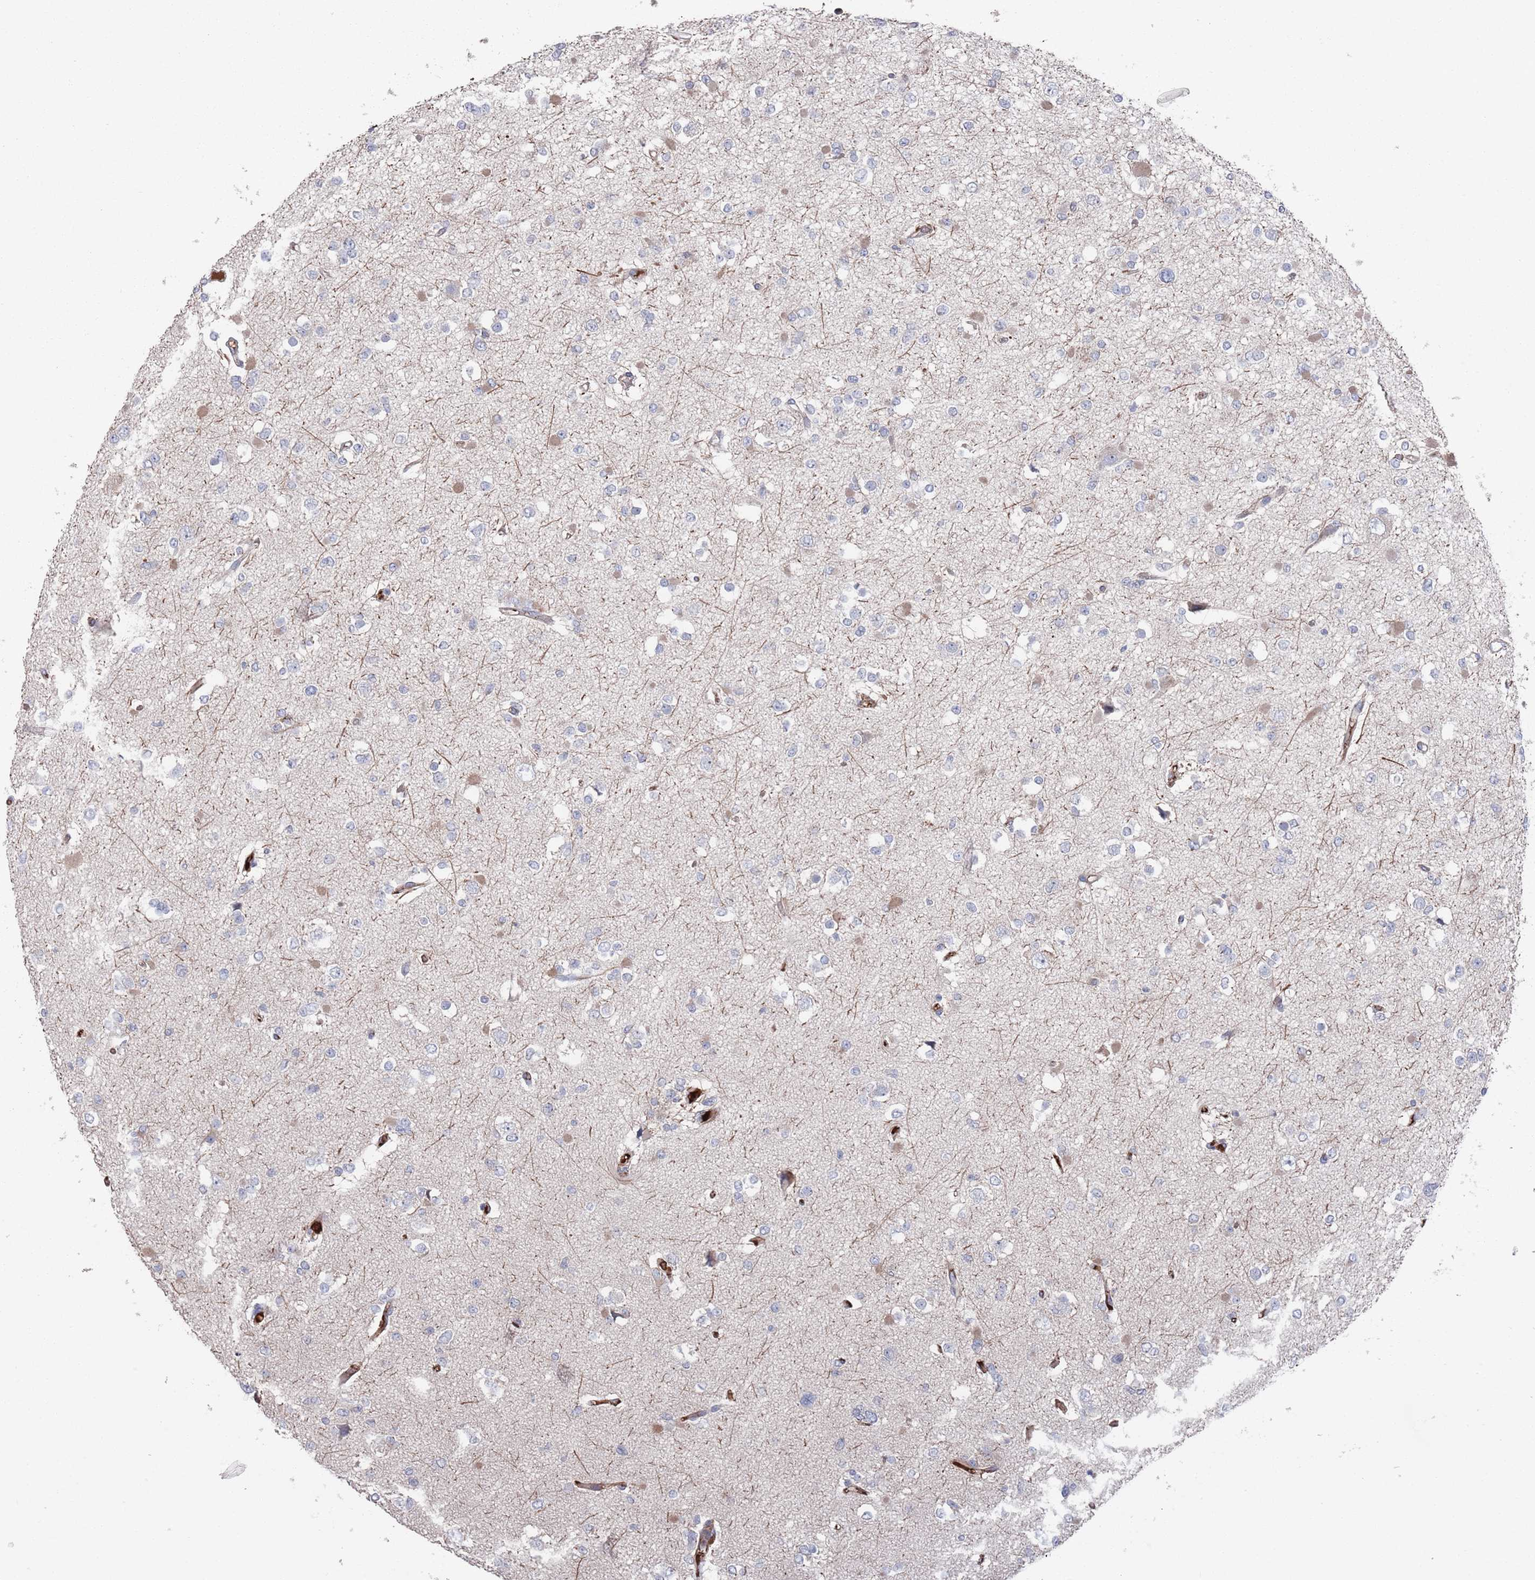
{"staining": {"intensity": "negative", "quantity": "none", "location": "none"}, "tissue": "glioma", "cell_type": "Tumor cells", "image_type": "cancer", "snomed": [{"axis": "morphology", "description": "Glioma, malignant, Low grade"}, {"axis": "topography", "description": "Brain"}], "caption": "This is a histopathology image of immunohistochemistry staining of glioma, which shows no expression in tumor cells.", "gene": "PLEKHA4", "patient": {"sex": "female", "age": 22}}